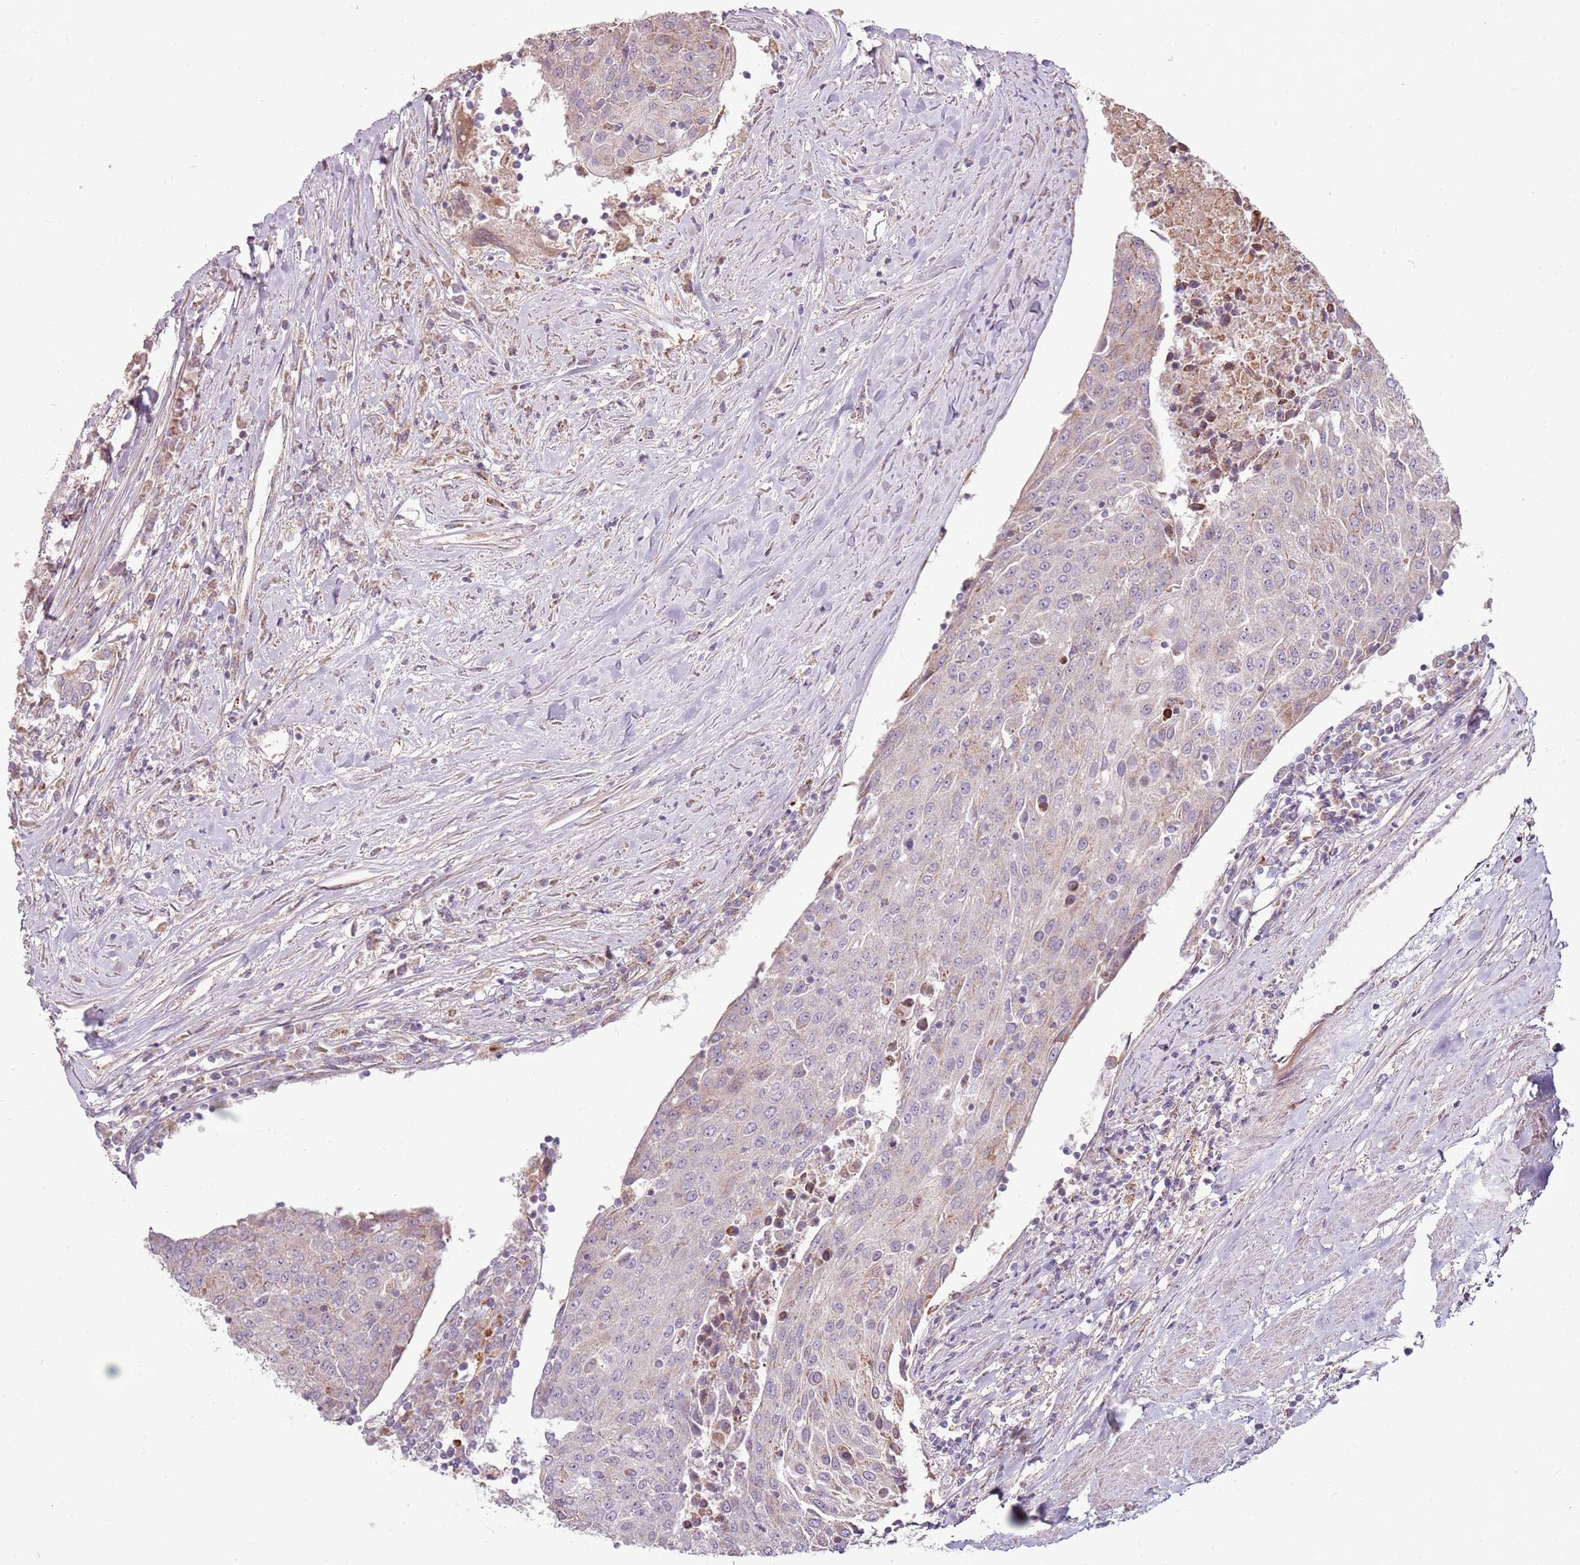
{"staining": {"intensity": "weak", "quantity": "25%-75%", "location": "cytoplasmic/membranous"}, "tissue": "urothelial cancer", "cell_type": "Tumor cells", "image_type": "cancer", "snomed": [{"axis": "morphology", "description": "Urothelial carcinoma, High grade"}, {"axis": "topography", "description": "Urinary bladder"}], "caption": "IHC image of neoplastic tissue: human urothelial cancer stained using immunohistochemistry (IHC) demonstrates low levels of weak protein expression localized specifically in the cytoplasmic/membranous of tumor cells, appearing as a cytoplasmic/membranous brown color.", "gene": "ZNF530", "patient": {"sex": "female", "age": 85}}